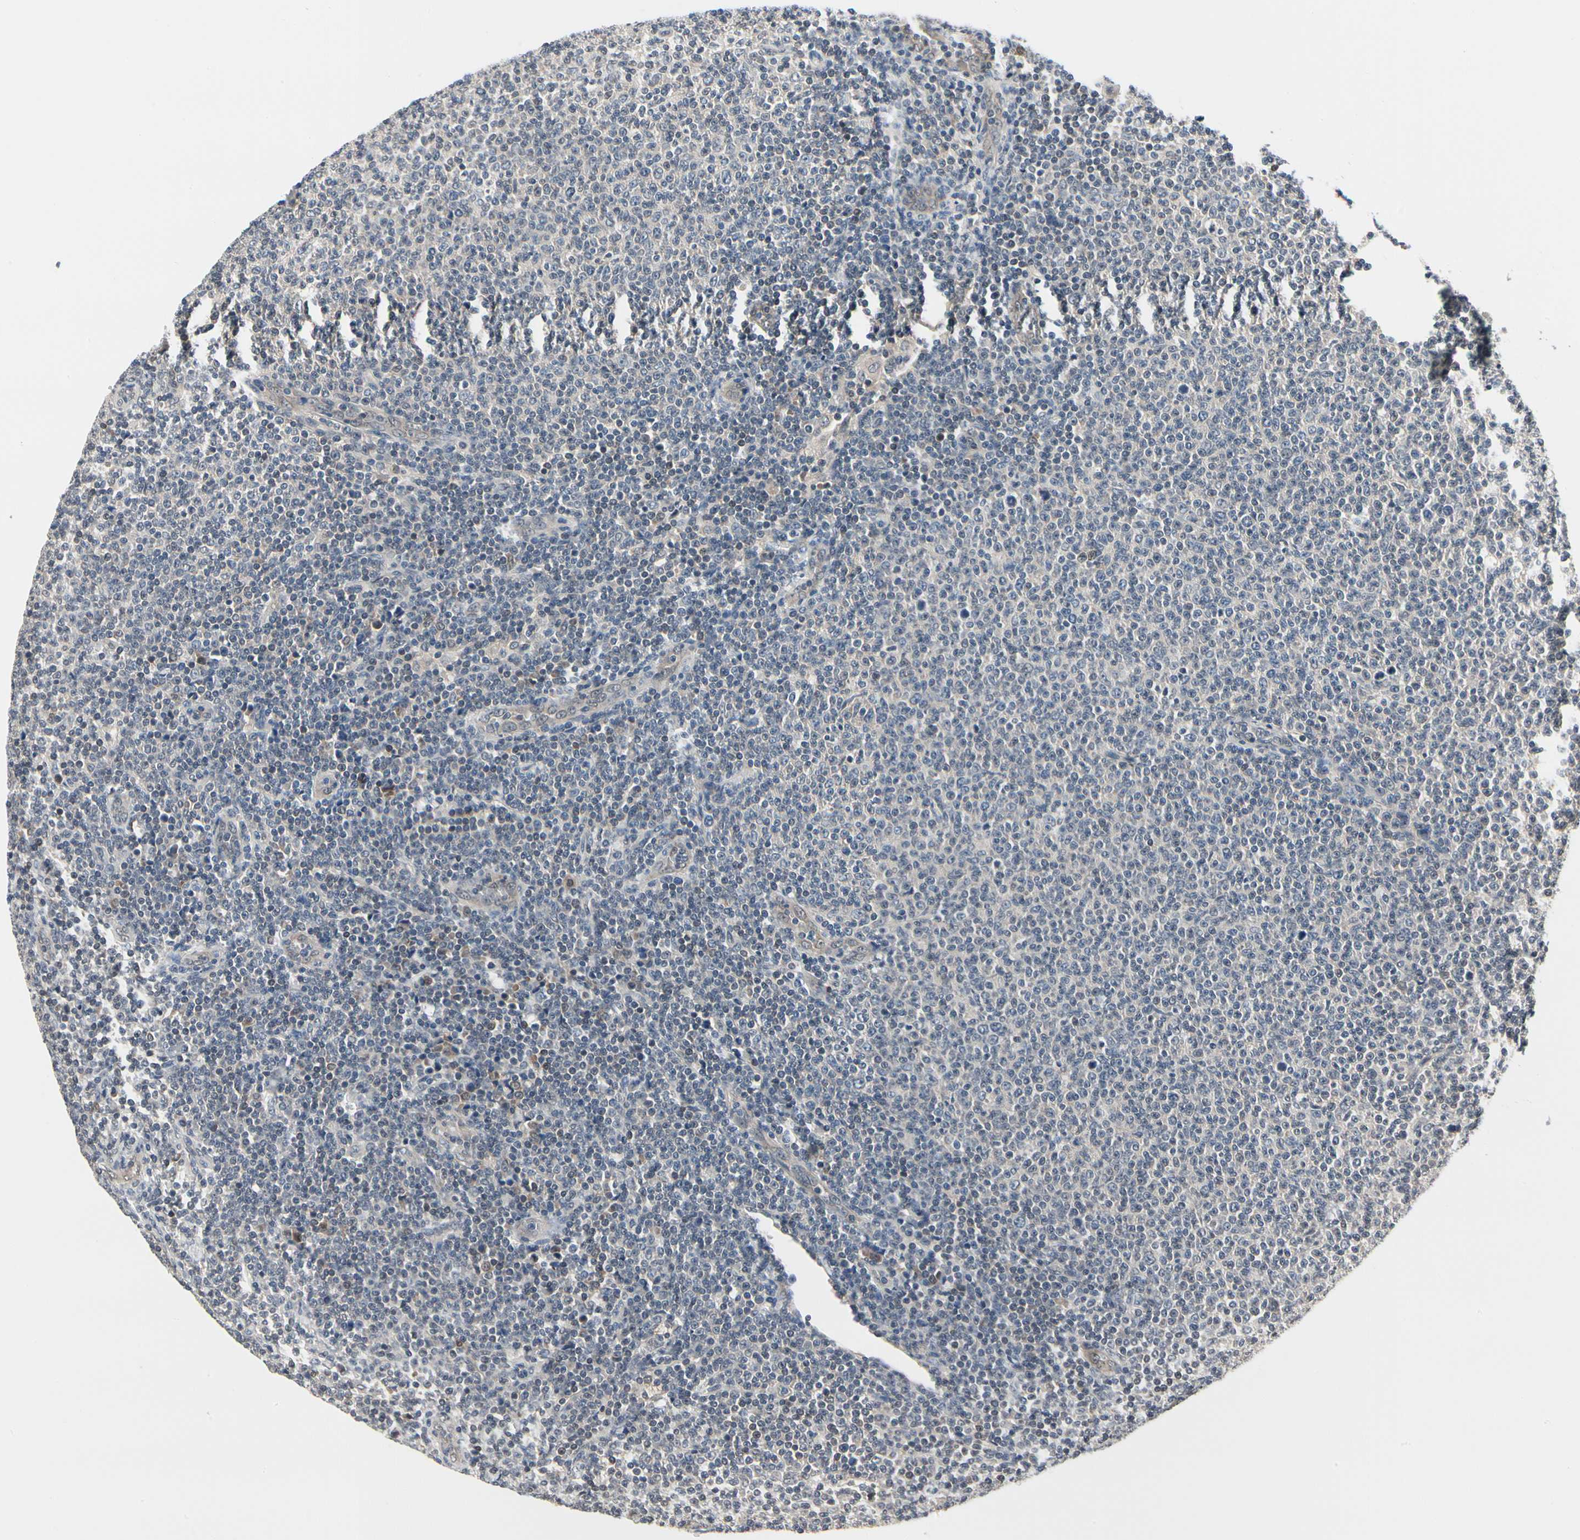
{"staining": {"intensity": "negative", "quantity": "none", "location": "none"}, "tissue": "lymphoma", "cell_type": "Tumor cells", "image_type": "cancer", "snomed": [{"axis": "morphology", "description": "Malignant lymphoma, non-Hodgkin's type, Low grade"}, {"axis": "topography", "description": "Lymph node"}], "caption": "DAB immunohistochemical staining of lymphoma demonstrates no significant expression in tumor cells.", "gene": "PRDX6", "patient": {"sex": "male", "age": 66}}